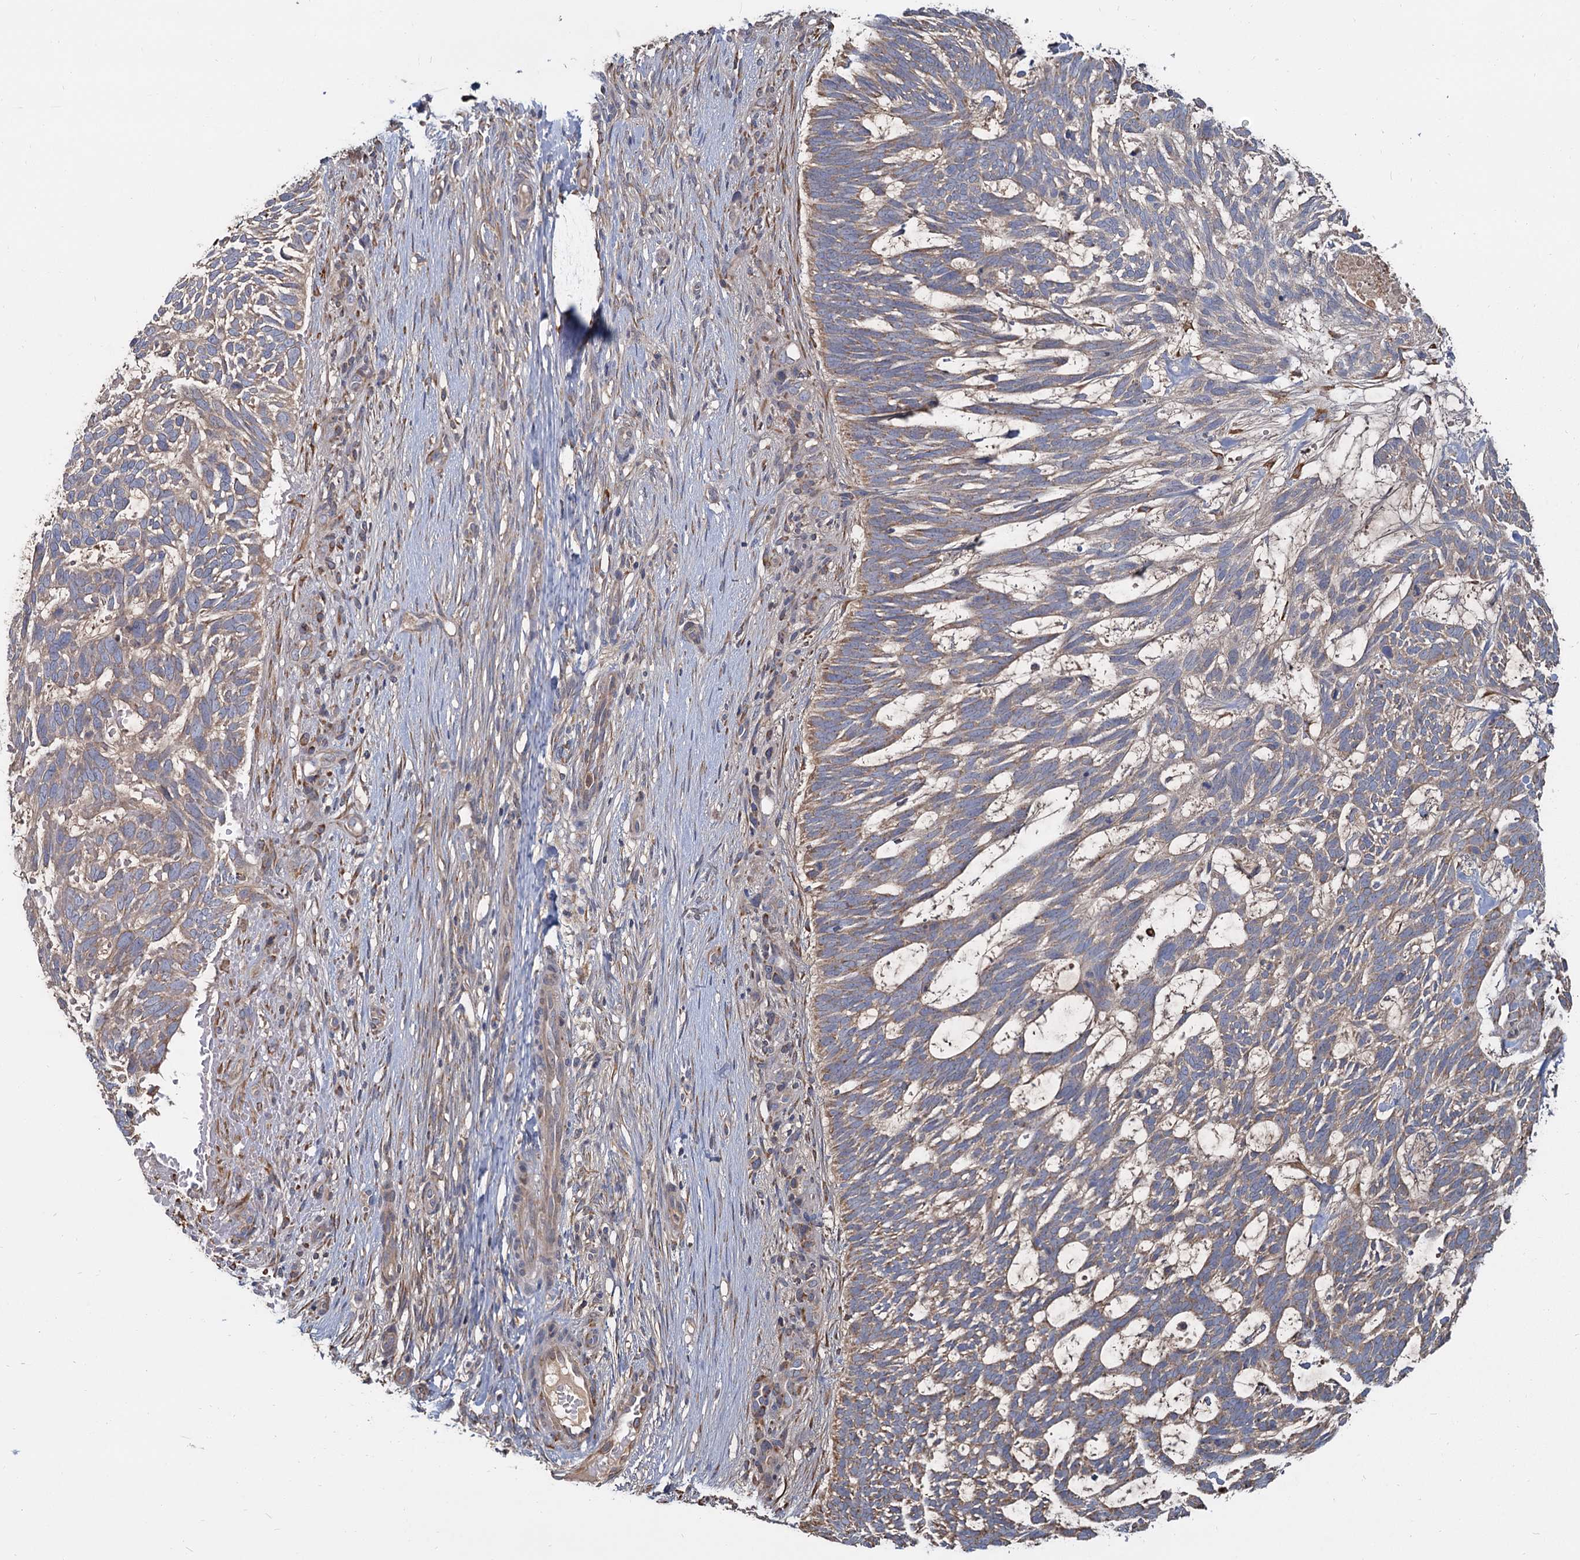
{"staining": {"intensity": "weak", "quantity": "25%-75%", "location": "cytoplasmic/membranous"}, "tissue": "skin cancer", "cell_type": "Tumor cells", "image_type": "cancer", "snomed": [{"axis": "morphology", "description": "Basal cell carcinoma"}, {"axis": "topography", "description": "Skin"}], "caption": "Skin cancer stained for a protein reveals weak cytoplasmic/membranous positivity in tumor cells.", "gene": "LRRC51", "patient": {"sex": "male", "age": 88}}